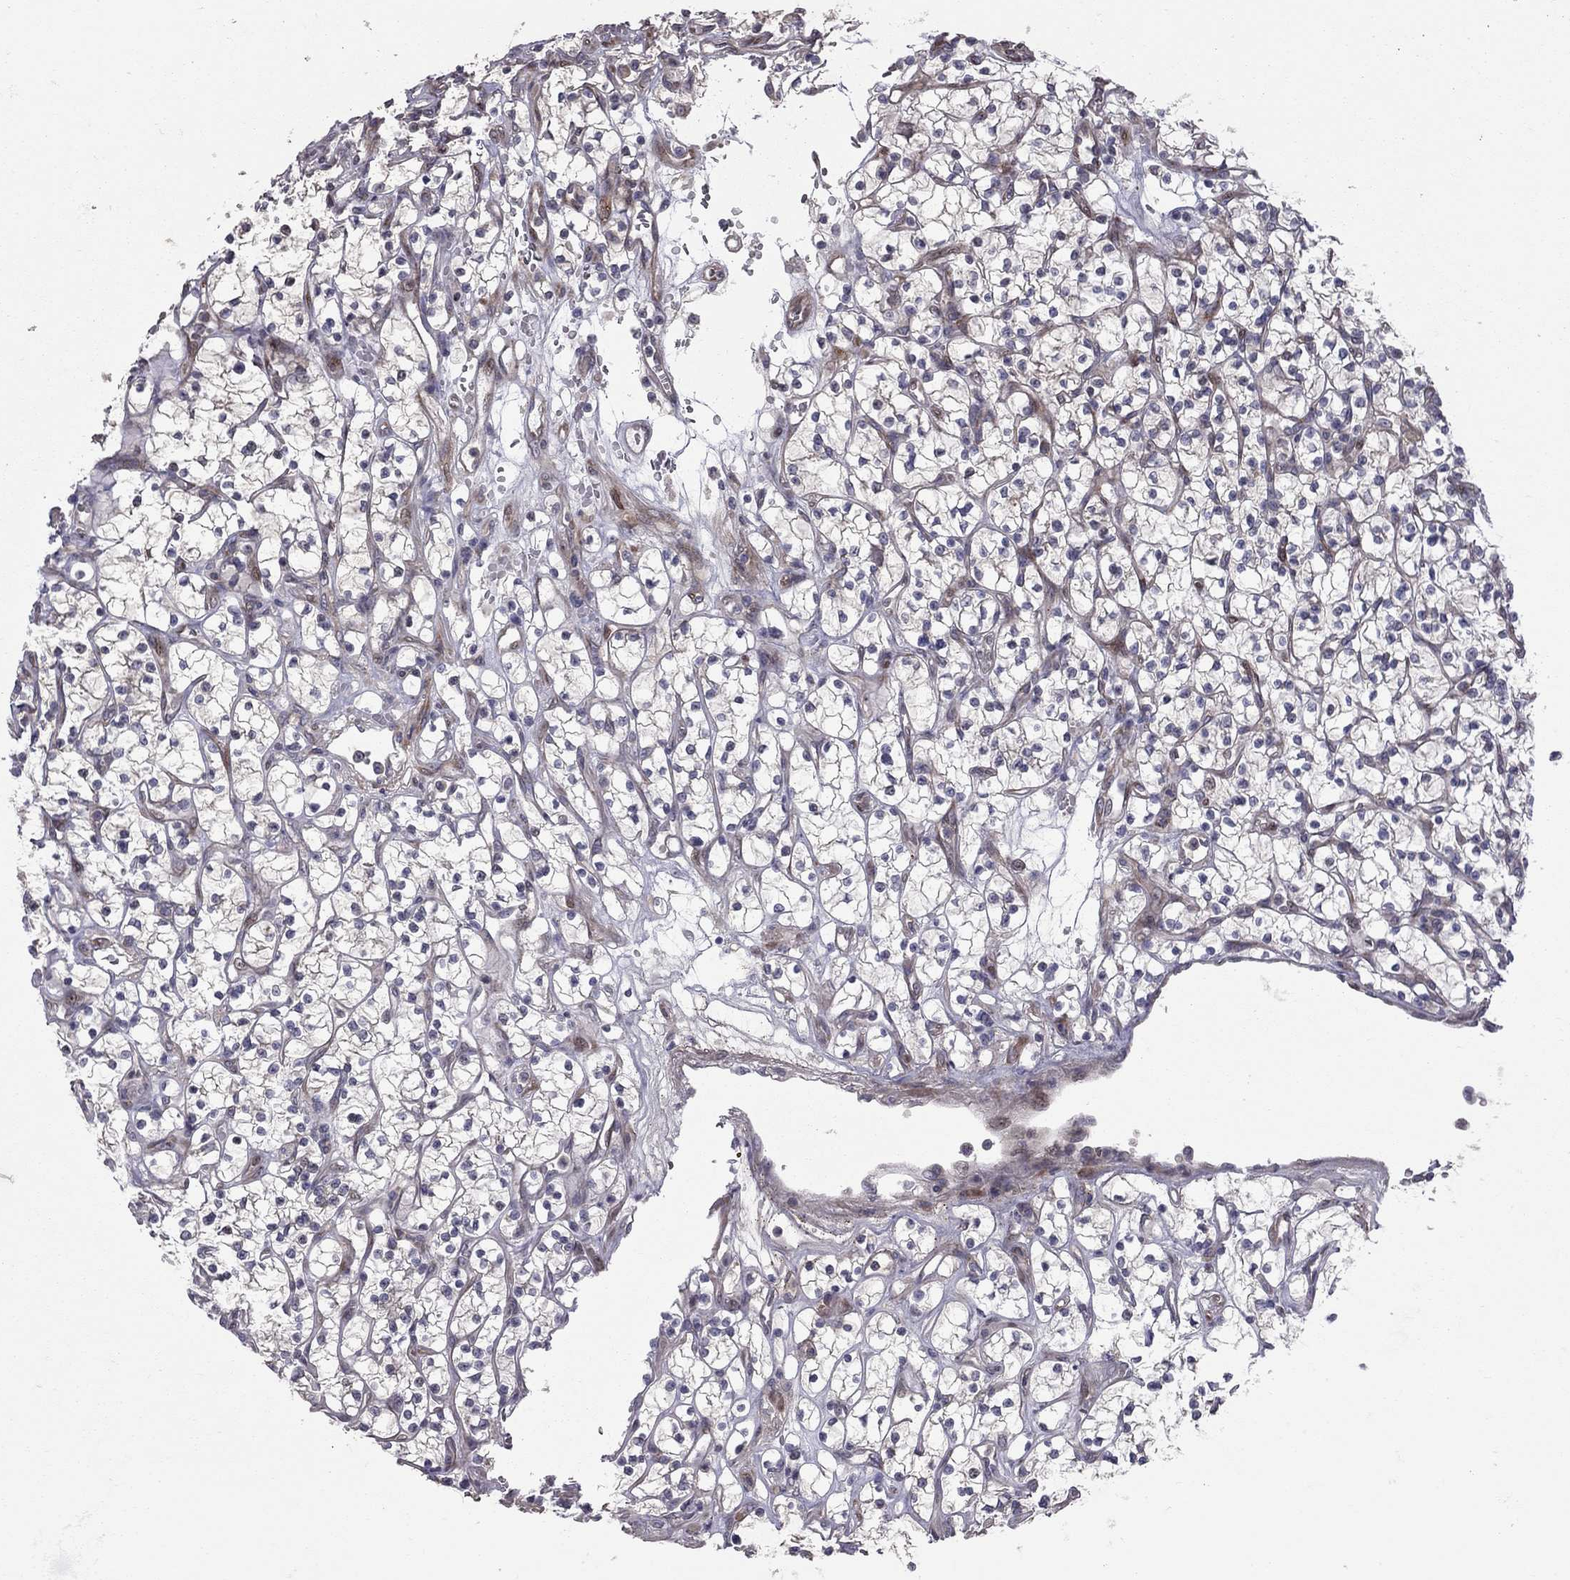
{"staining": {"intensity": "negative", "quantity": "none", "location": "none"}, "tissue": "renal cancer", "cell_type": "Tumor cells", "image_type": "cancer", "snomed": [{"axis": "morphology", "description": "Adenocarcinoma, NOS"}, {"axis": "topography", "description": "Kidney"}], "caption": "Renal cancer was stained to show a protein in brown. There is no significant positivity in tumor cells.", "gene": "DUSP7", "patient": {"sex": "female", "age": 64}}